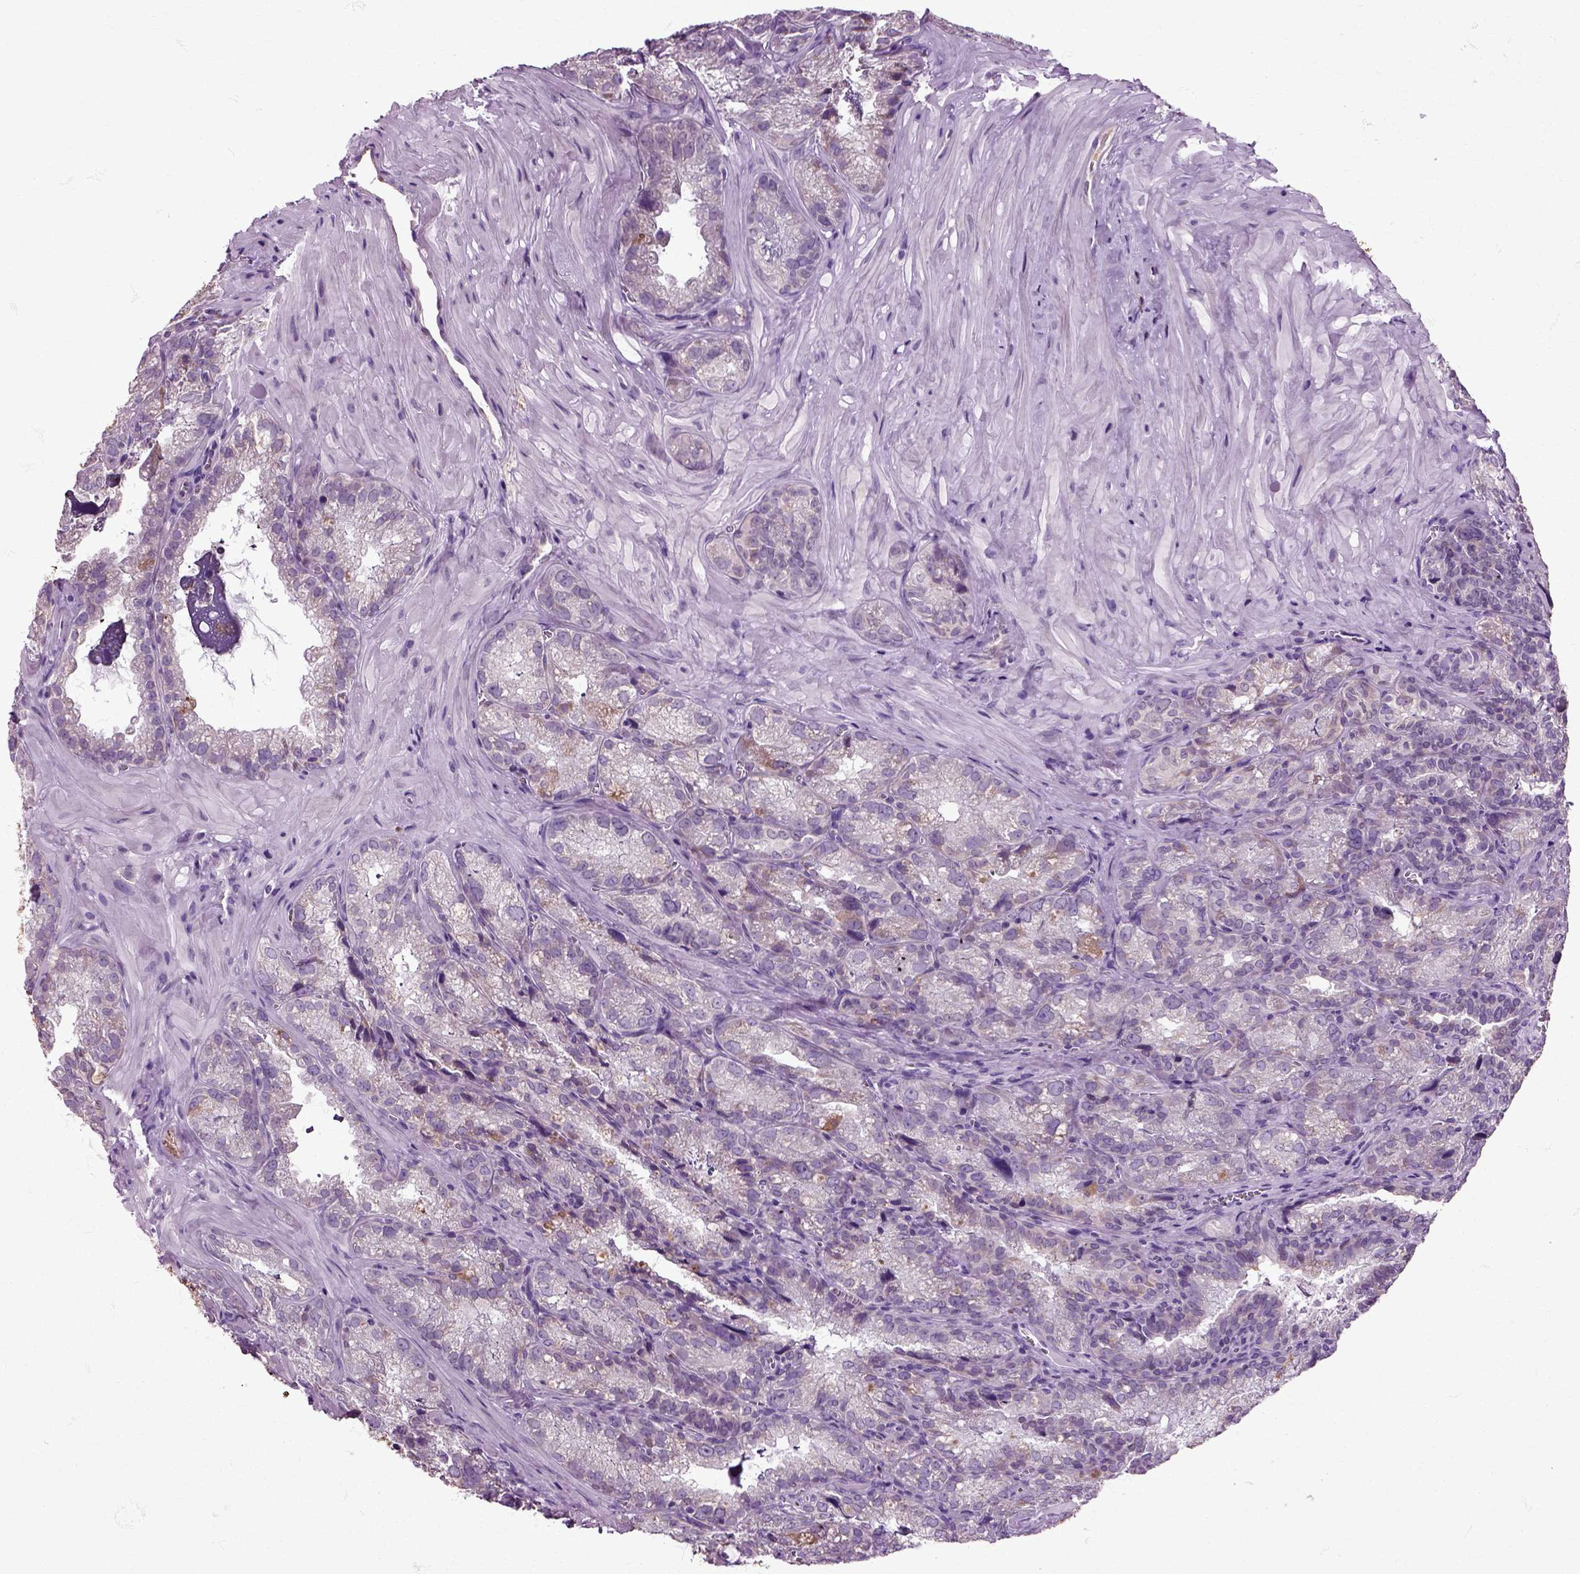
{"staining": {"intensity": "weak", "quantity": "<25%", "location": "cytoplasmic/membranous"}, "tissue": "seminal vesicle", "cell_type": "Glandular cells", "image_type": "normal", "snomed": [{"axis": "morphology", "description": "Normal tissue, NOS"}, {"axis": "topography", "description": "Seminal veicle"}], "caption": "IHC photomicrograph of normal seminal vesicle stained for a protein (brown), which exhibits no expression in glandular cells.", "gene": "HSPA2", "patient": {"sex": "male", "age": 57}}